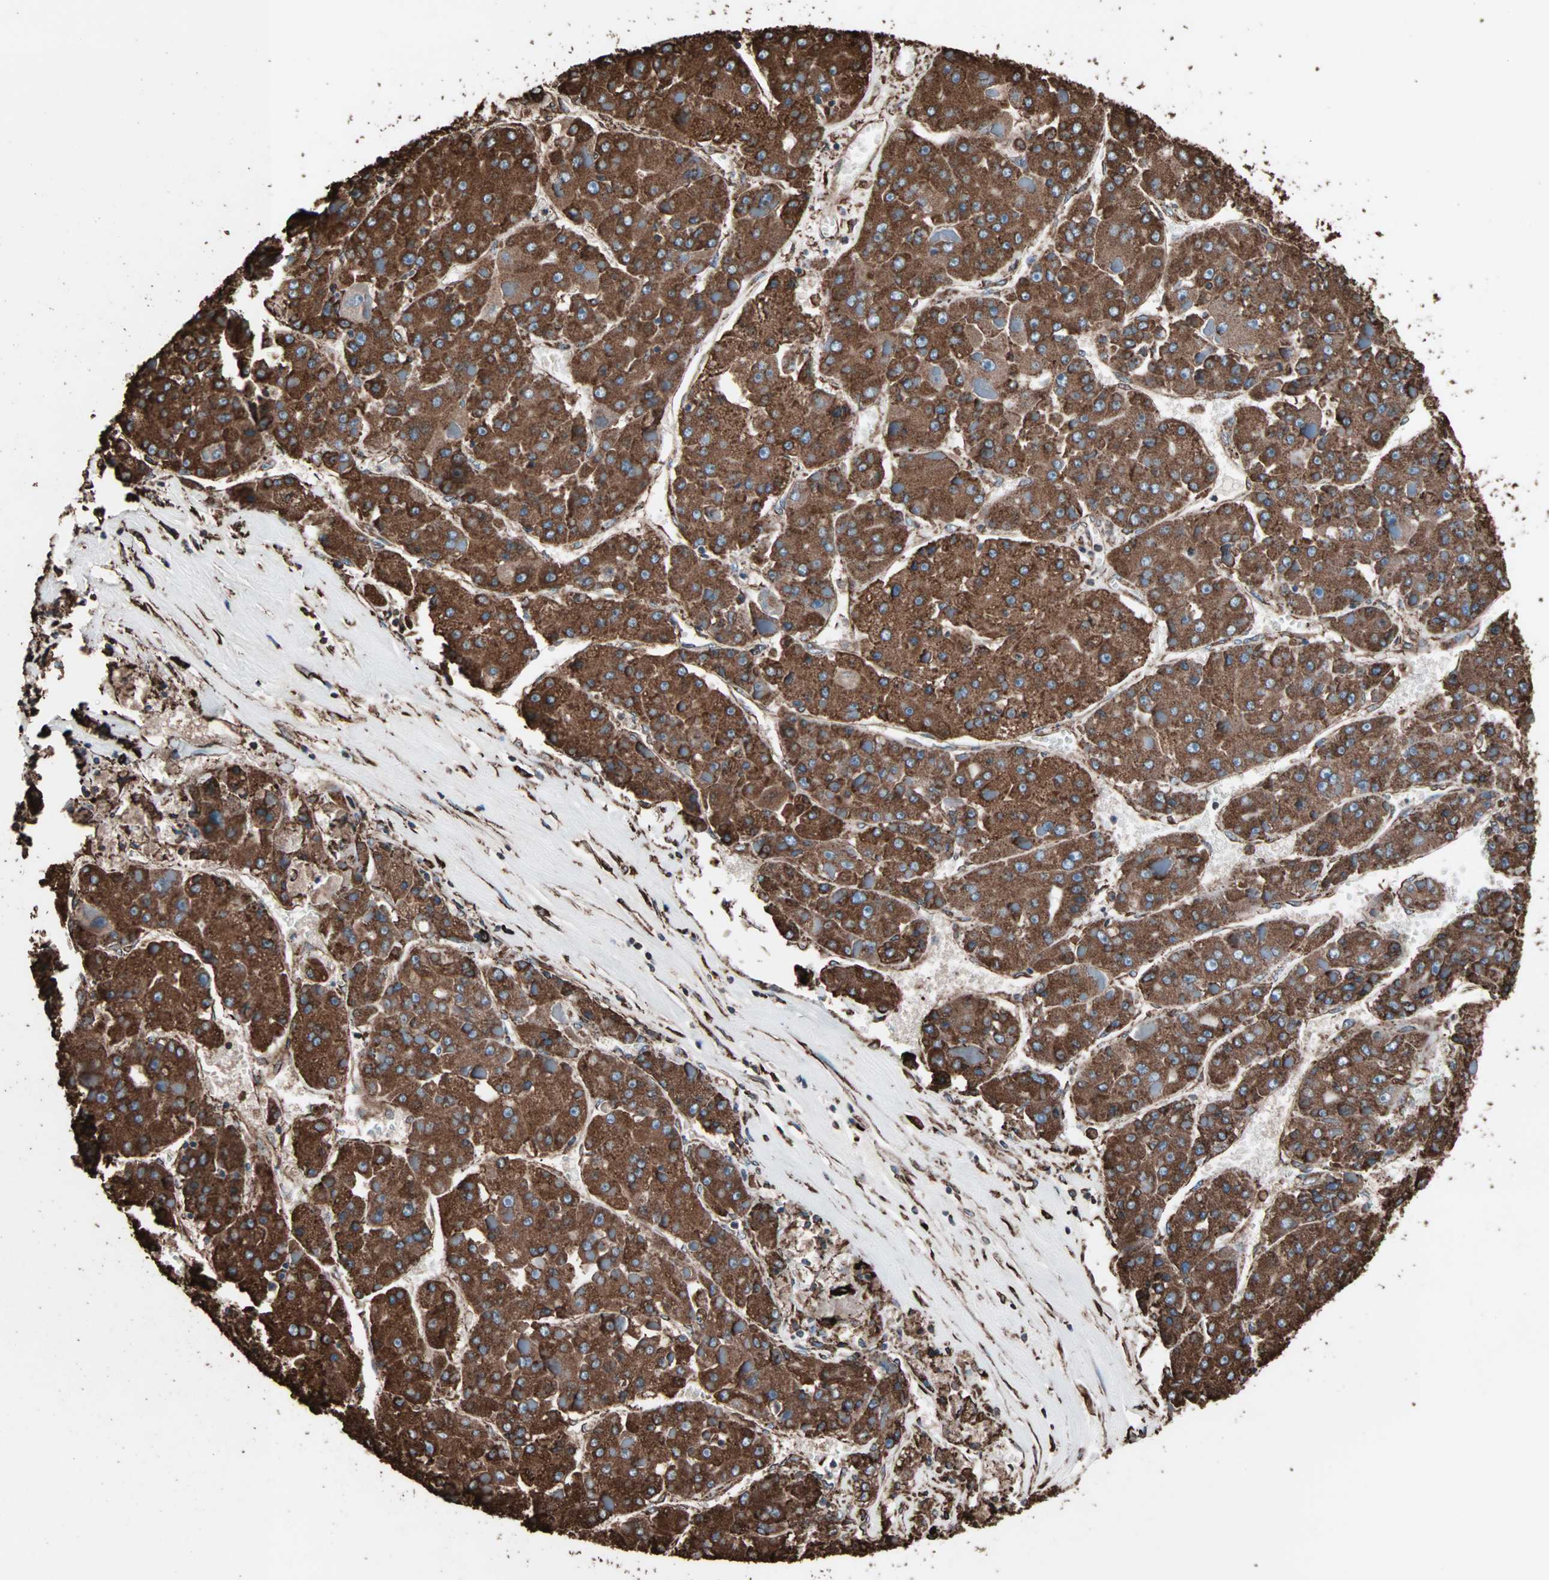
{"staining": {"intensity": "strong", "quantity": ">75%", "location": "cytoplasmic/membranous"}, "tissue": "liver cancer", "cell_type": "Tumor cells", "image_type": "cancer", "snomed": [{"axis": "morphology", "description": "Carcinoma, Hepatocellular, NOS"}, {"axis": "topography", "description": "Liver"}], "caption": "Hepatocellular carcinoma (liver) was stained to show a protein in brown. There is high levels of strong cytoplasmic/membranous expression in approximately >75% of tumor cells. (Stains: DAB in brown, nuclei in blue, Microscopy: brightfield microscopy at high magnification).", "gene": "HSP90B1", "patient": {"sex": "female", "age": 73}}